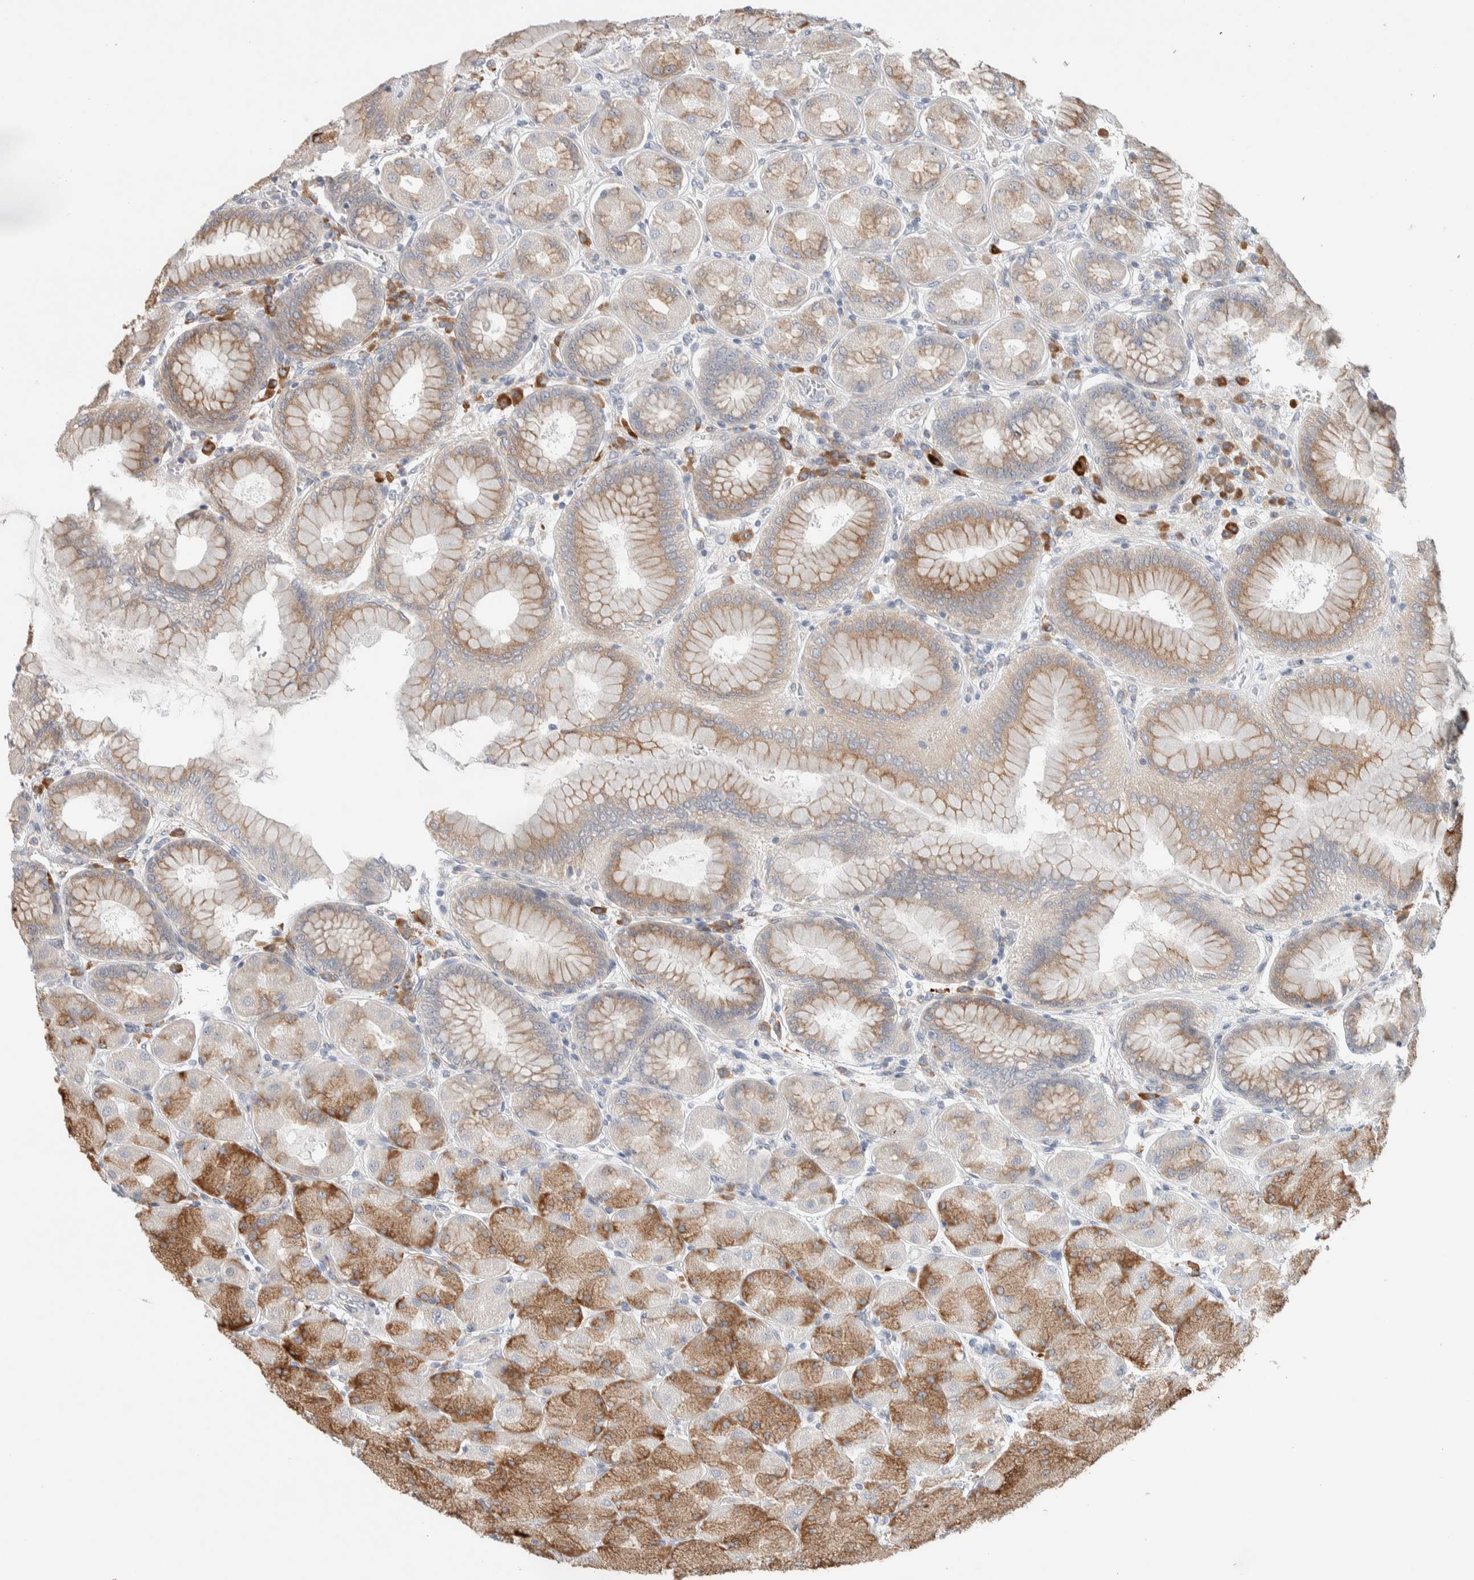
{"staining": {"intensity": "moderate", "quantity": ">75%", "location": "cytoplasmic/membranous"}, "tissue": "stomach", "cell_type": "Glandular cells", "image_type": "normal", "snomed": [{"axis": "morphology", "description": "Normal tissue, NOS"}, {"axis": "topography", "description": "Stomach, upper"}], "caption": "Brown immunohistochemical staining in normal stomach reveals moderate cytoplasmic/membranous positivity in approximately >75% of glandular cells.", "gene": "ADCY8", "patient": {"sex": "female", "age": 56}}